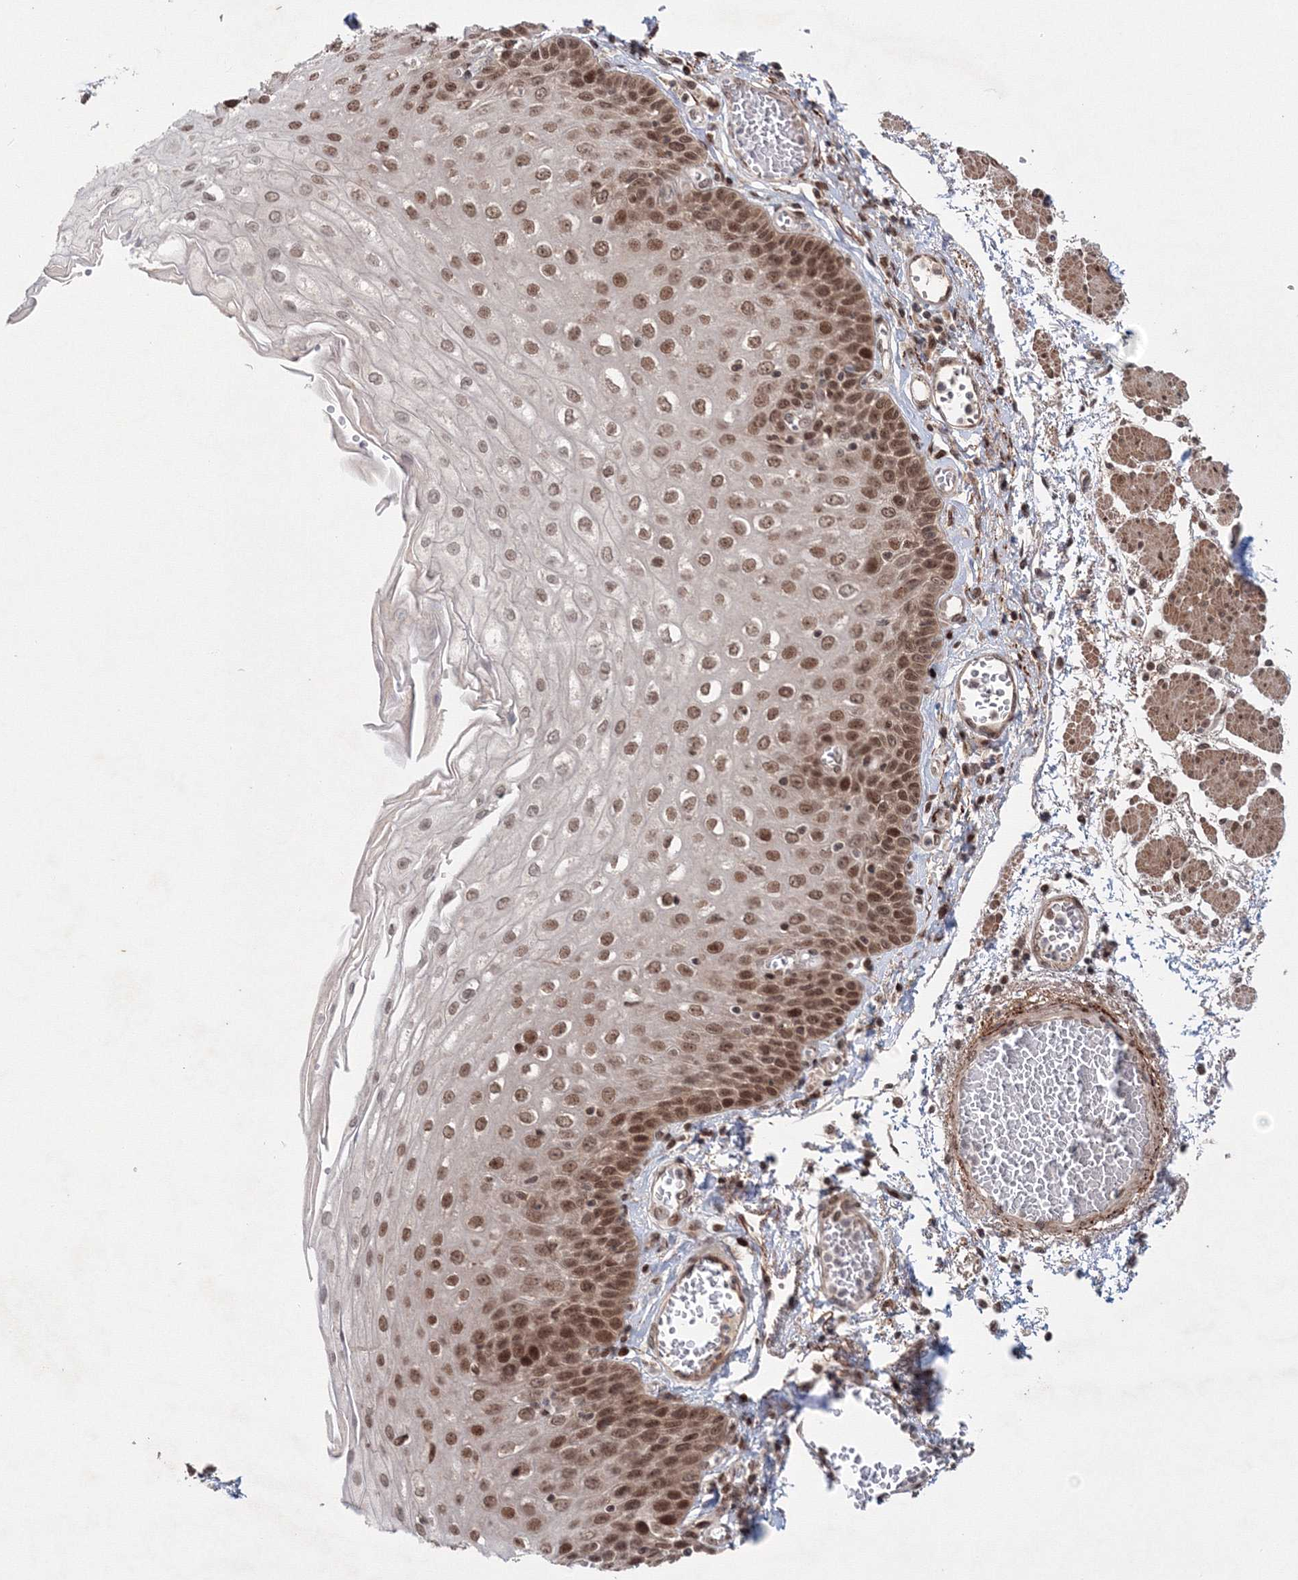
{"staining": {"intensity": "moderate", "quantity": ">75%", "location": "nuclear"}, "tissue": "esophagus", "cell_type": "Squamous epithelial cells", "image_type": "normal", "snomed": [{"axis": "morphology", "description": "Normal tissue, NOS"}, {"axis": "topography", "description": "Esophagus"}], "caption": "This is an image of immunohistochemistry staining of normal esophagus, which shows moderate positivity in the nuclear of squamous epithelial cells.", "gene": "NOA1", "patient": {"sex": "male", "age": 81}}